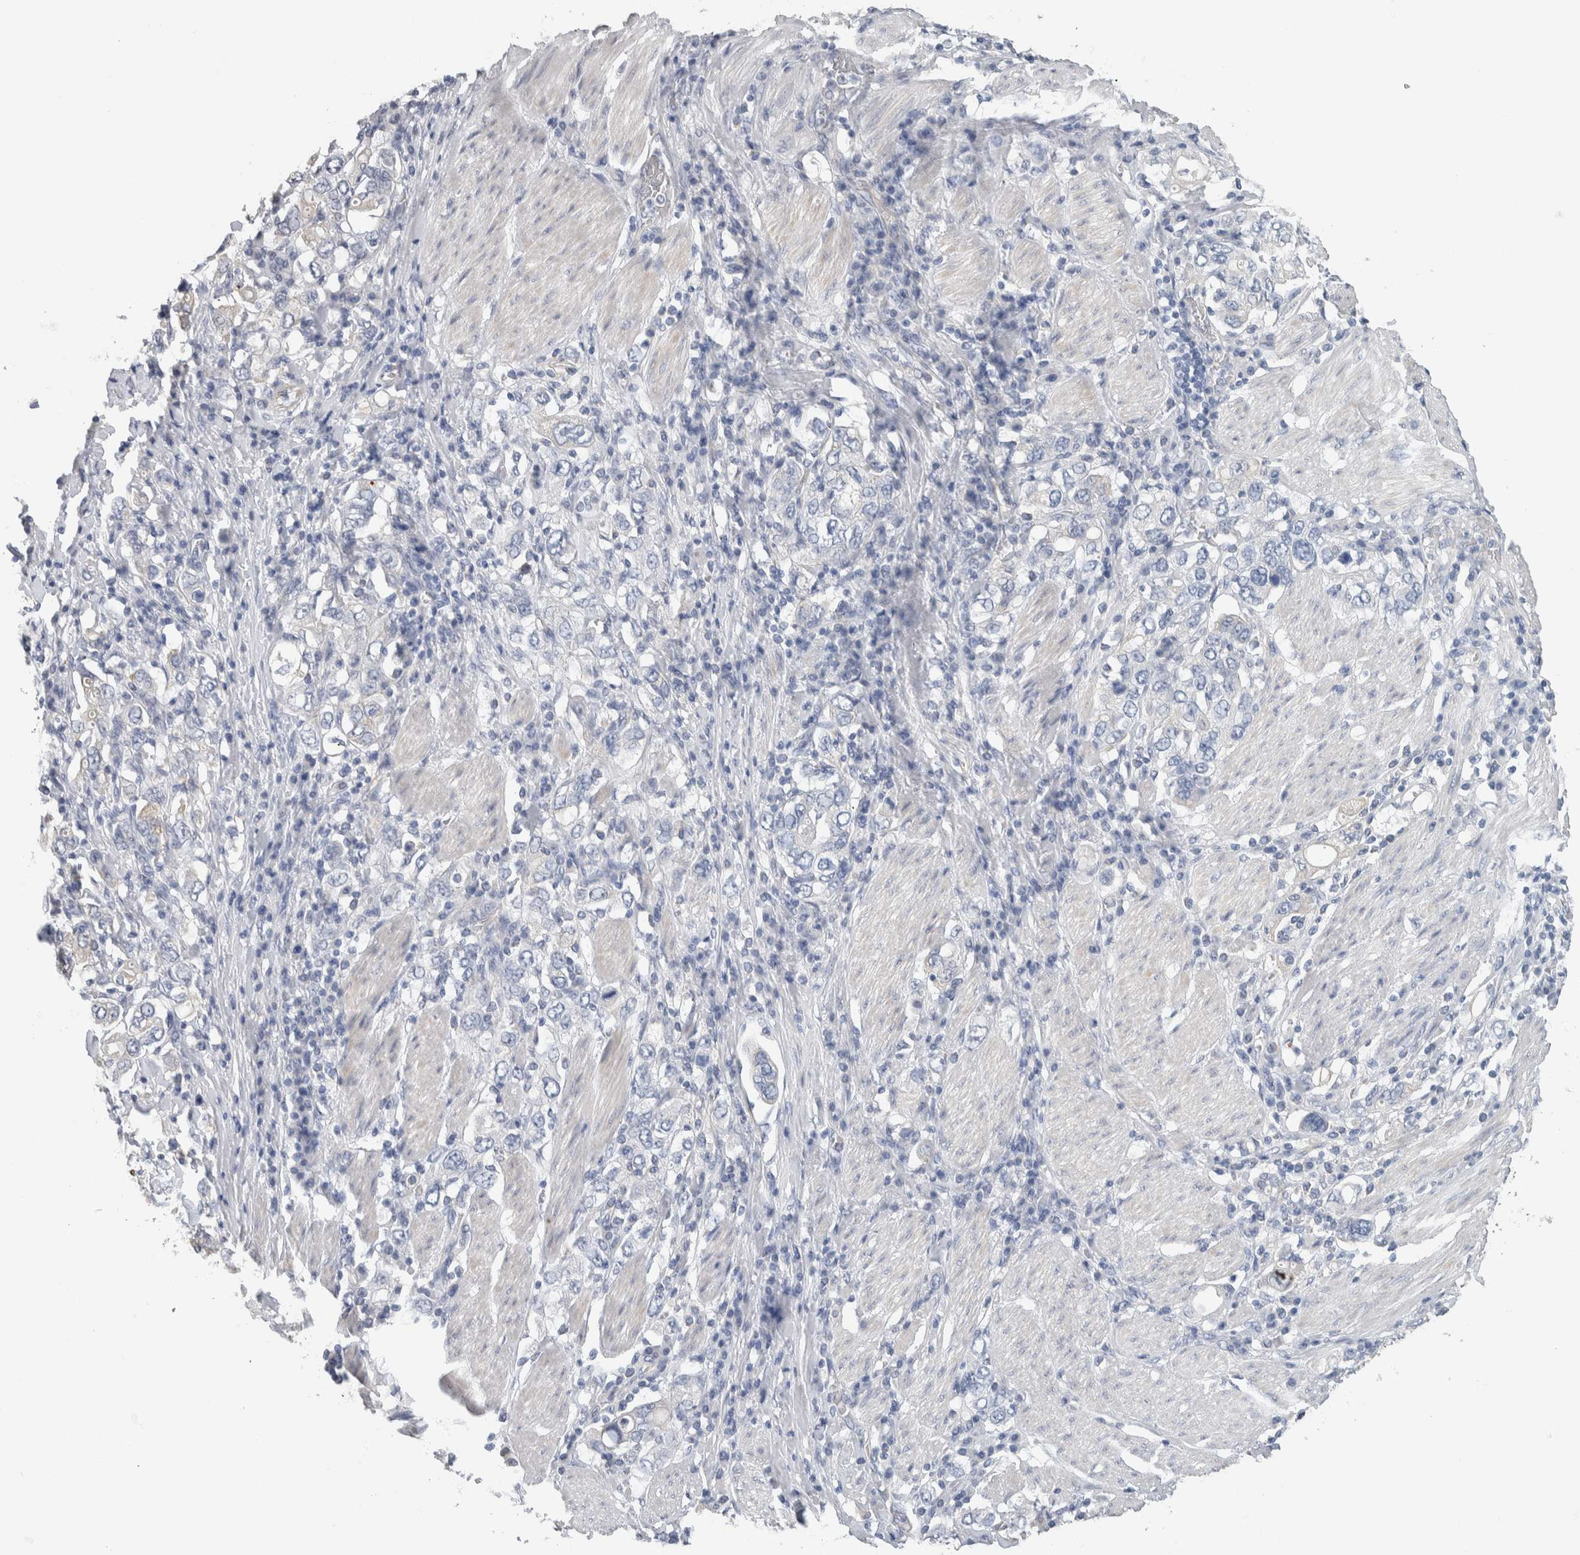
{"staining": {"intensity": "negative", "quantity": "none", "location": "none"}, "tissue": "stomach cancer", "cell_type": "Tumor cells", "image_type": "cancer", "snomed": [{"axis": "morphology", "description": "Adenocarcinoma, NOS"}, {"axis": "topography", "description": "Stomach, upper"}], "caption": "IHC of stomach cancer (adenocarcinoma) exhibits no positivity in tumor cells.", "gene": "NEFM", "patient": {"sex": "male", "age": 62}}